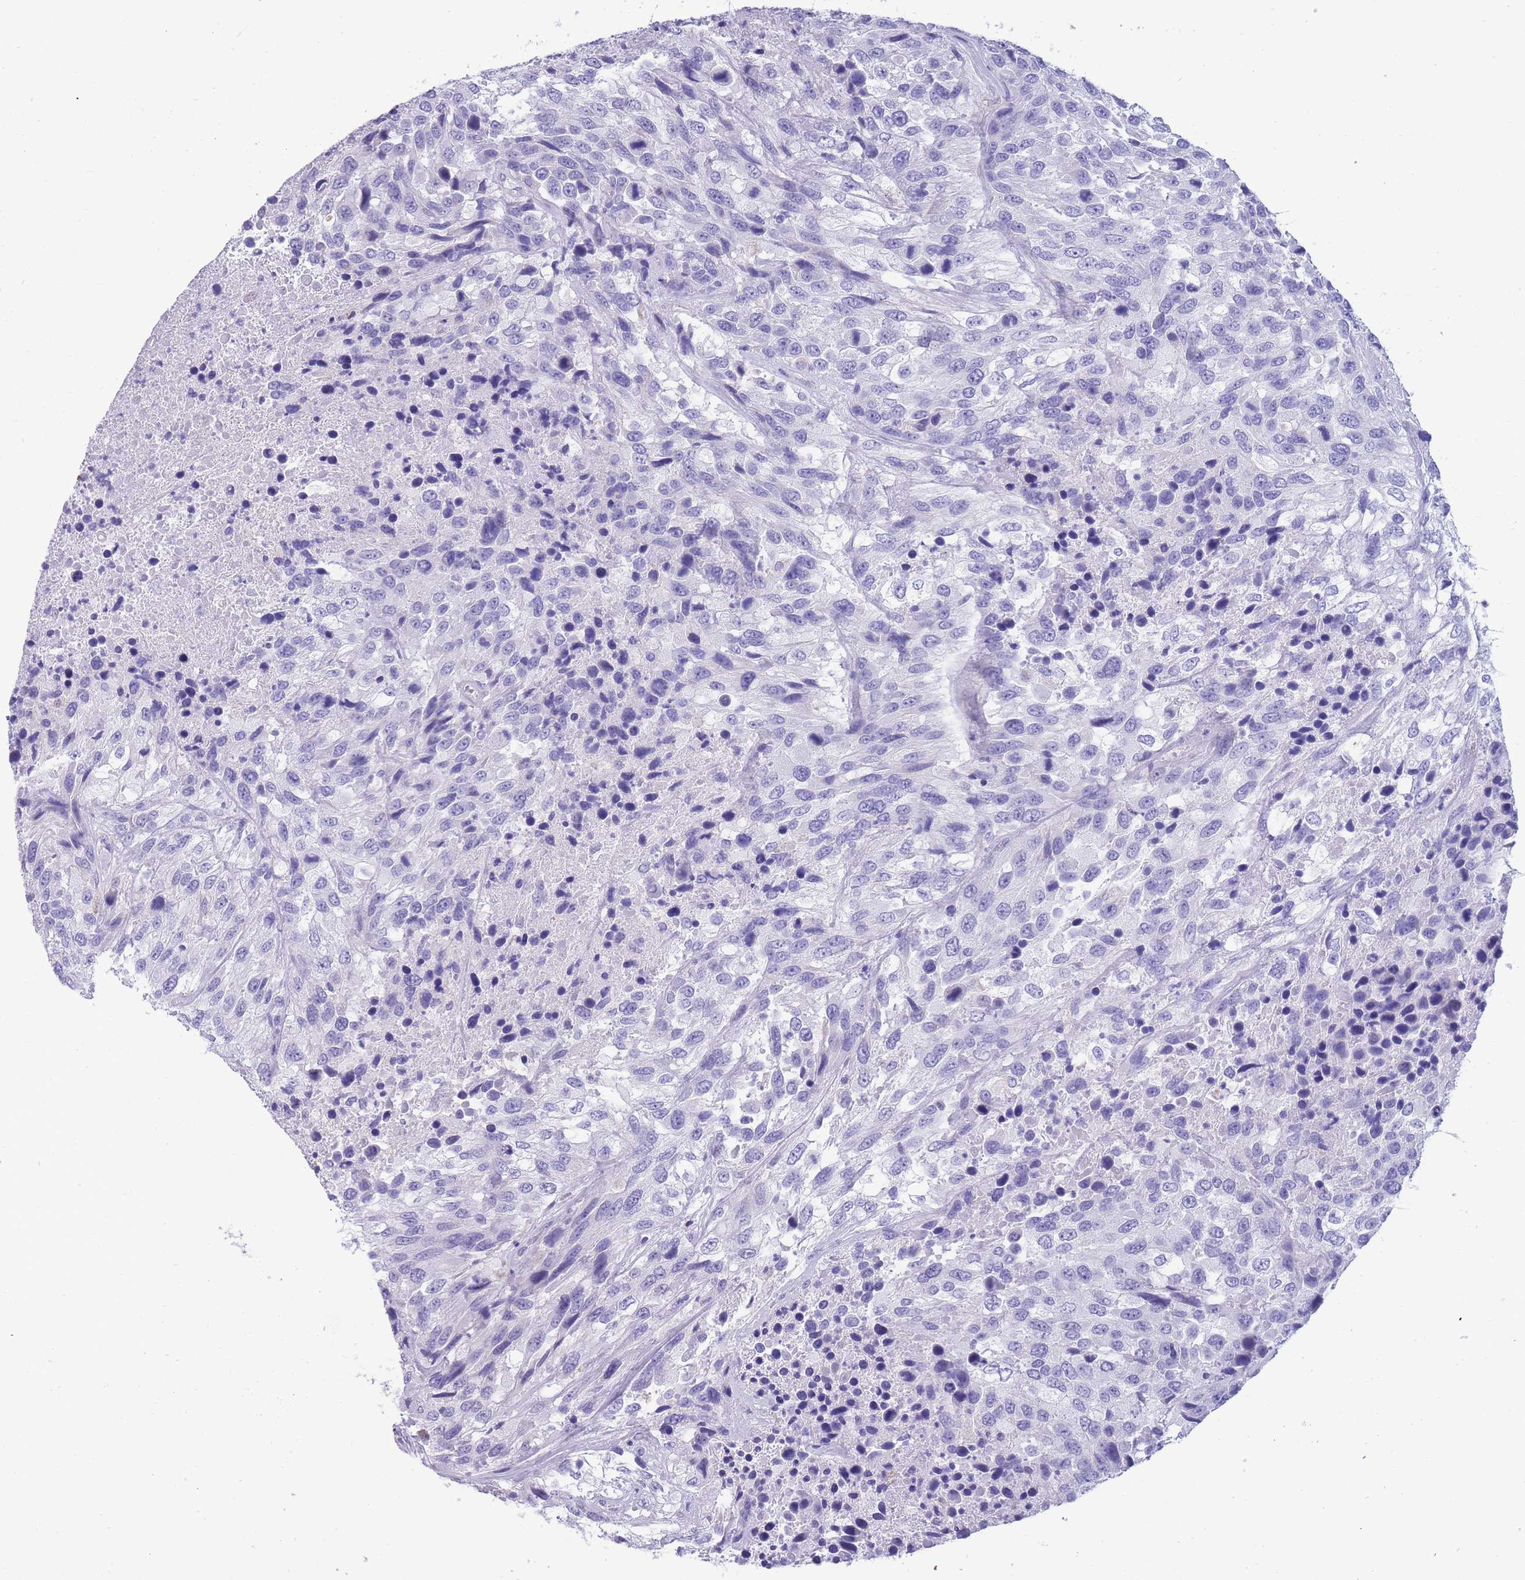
{"staining": {"intensity": "negative", "quantity": "none", "location": "none"}, "tissue": "urothelial cancer", "cell_type": "Tumor cells", "image_type": "cancer", "snomed": [{"axis": "morphology", "description": "Urothelial carcinoma, High grade"}, {"axis": "topography", "description": "Urinary bladder"}], "caption": "Immunohistochemistry (IHC) of urothelial cancer shows no staining in tumor cells.", "gene": "INTS2", "patient": {"sex": "female", "age": 70}}